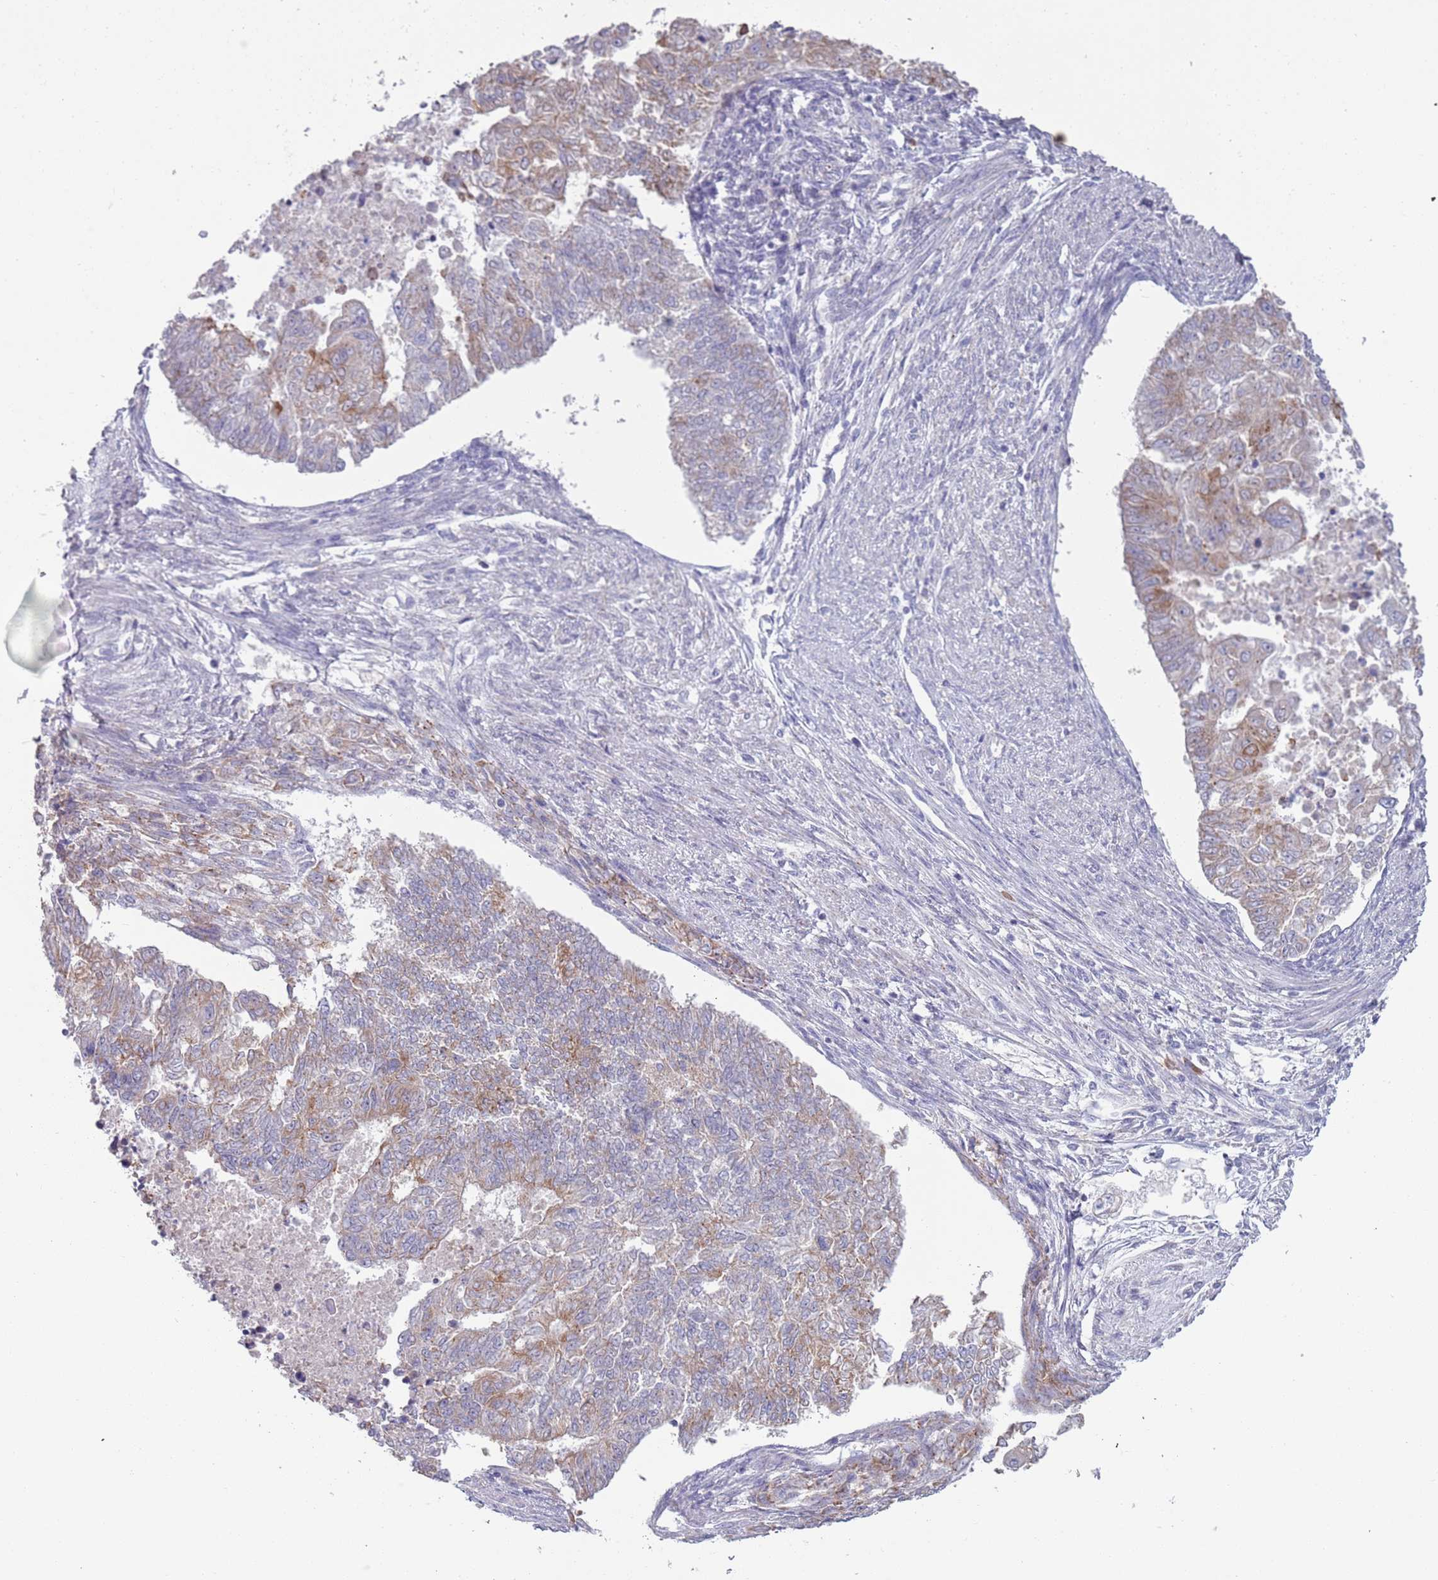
{"staining": {"intensity": "moderate", "quantity": "25%-75%", "location": "cytoplasmic/membranous"}, "tissue": "endometrial cancer", "cell_type": "Tumor cells", "image_type": "cancer", "snomed": [{"axis": "morphology", "description": "Adenocarcinoma, NOS"}, {"axis": "topography", "description": "Endometrium"}], "caption": "A brown stain labels moderate cytoplasmic/membranous positivity of a protein in adenocarcinoma (endometrial) tumor cells. The protein is stained brown, and the nuclei are stained in blue (DAB IHC with brightfield microscopy, high magnification).", "gene": "LTB", "patient": {"sex": "female", "age": 32}}